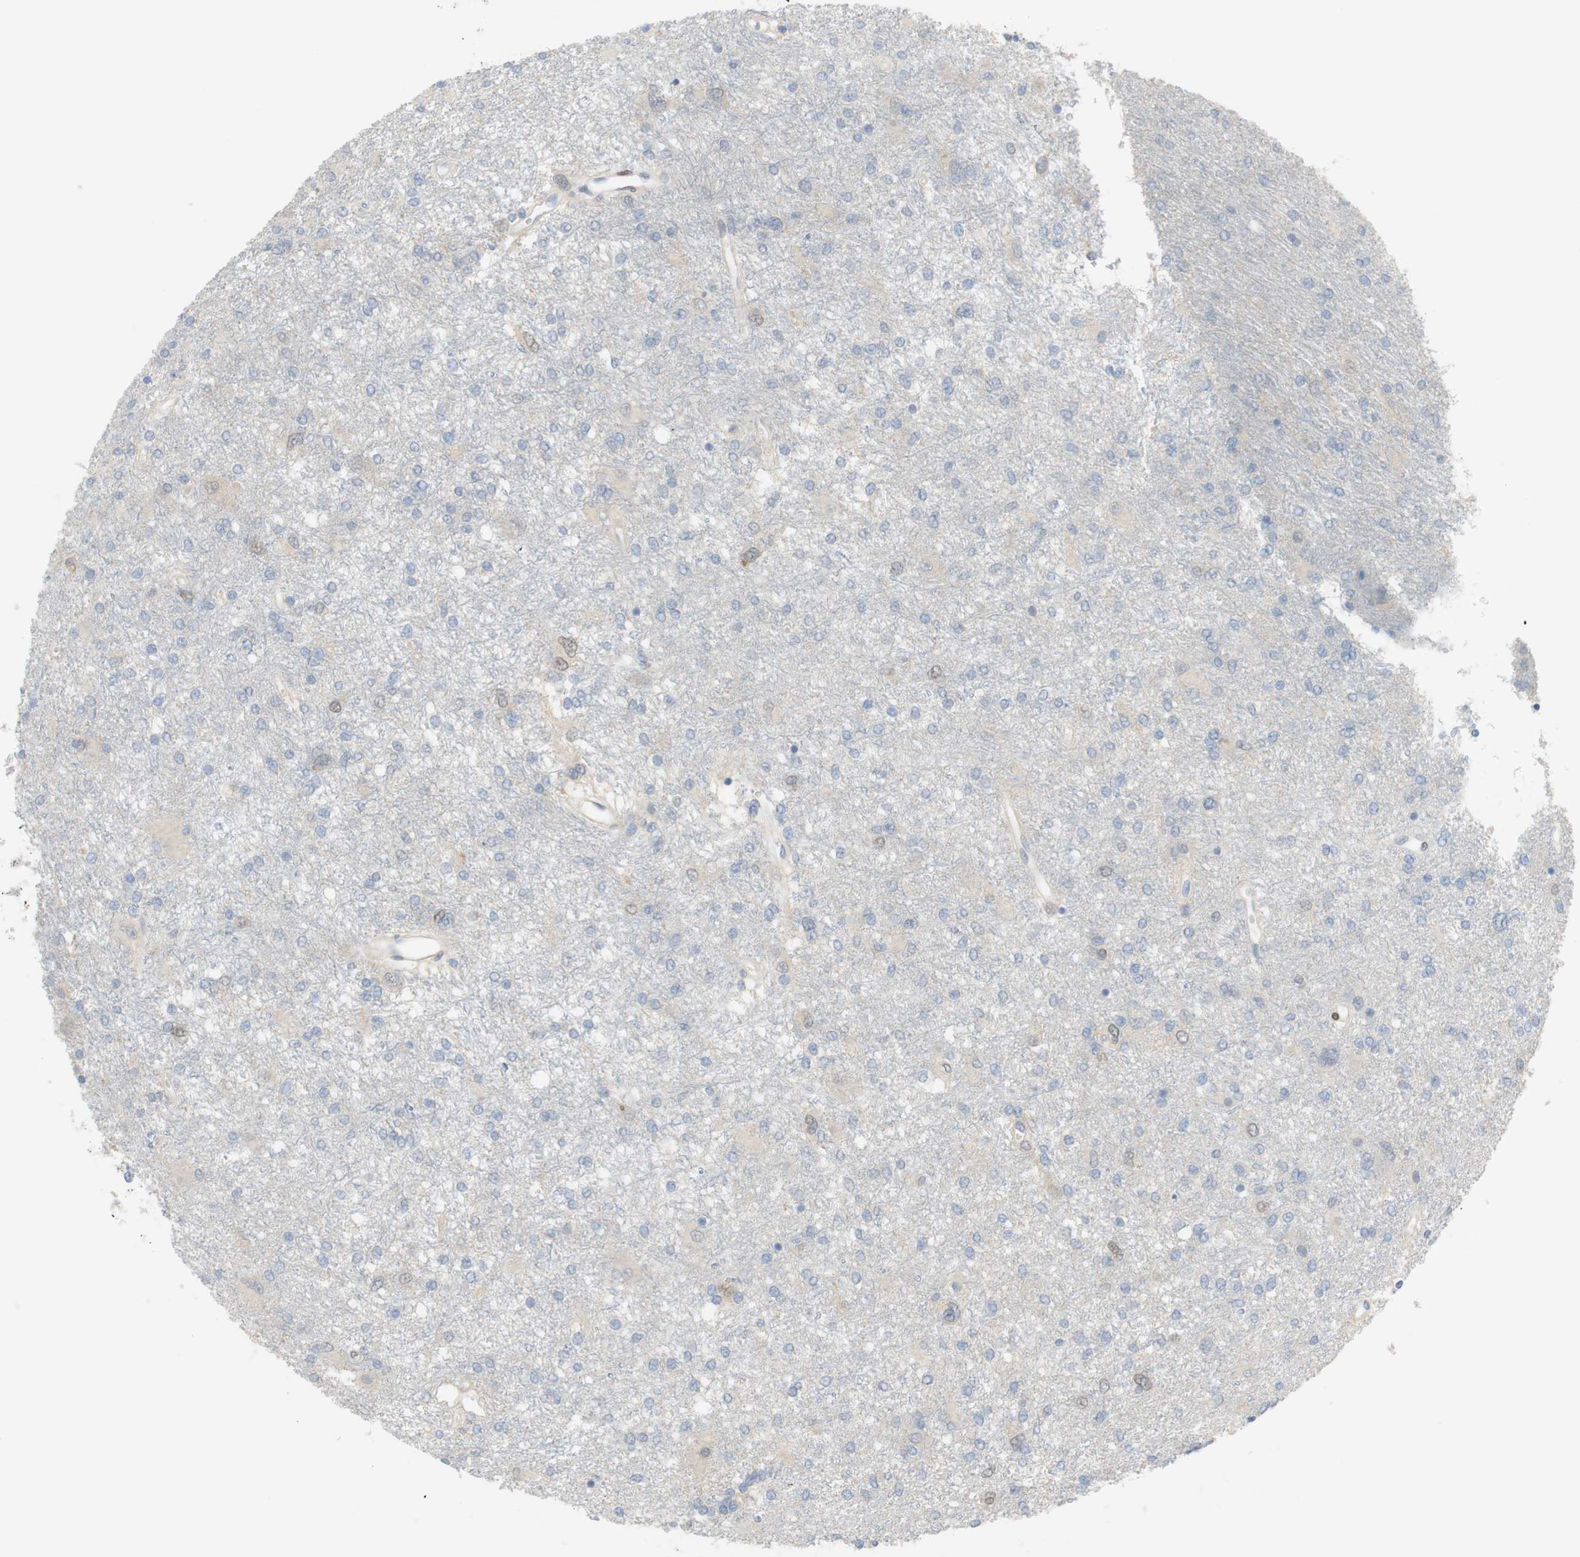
{"staining": {"intensity": "negative", "quantity": "none", "location": "none"}, "tissue": "glioma", "cell_type": "Tumor cells", "image_type": "cancer", "snomed": [{"axis": "morphology", "description": "Glioma, malignant, High grade"}, {"axis": "topography", "description": "Brain"}], "caption": "Protein analysis of glioma shows no significant expression in tumor cells. (Brightfield microscopy of DAB immunohistochemistry (IHC) at high magnification).", "gene": "SELENBP1", "patient": {"sex": "female", "age": 59}}